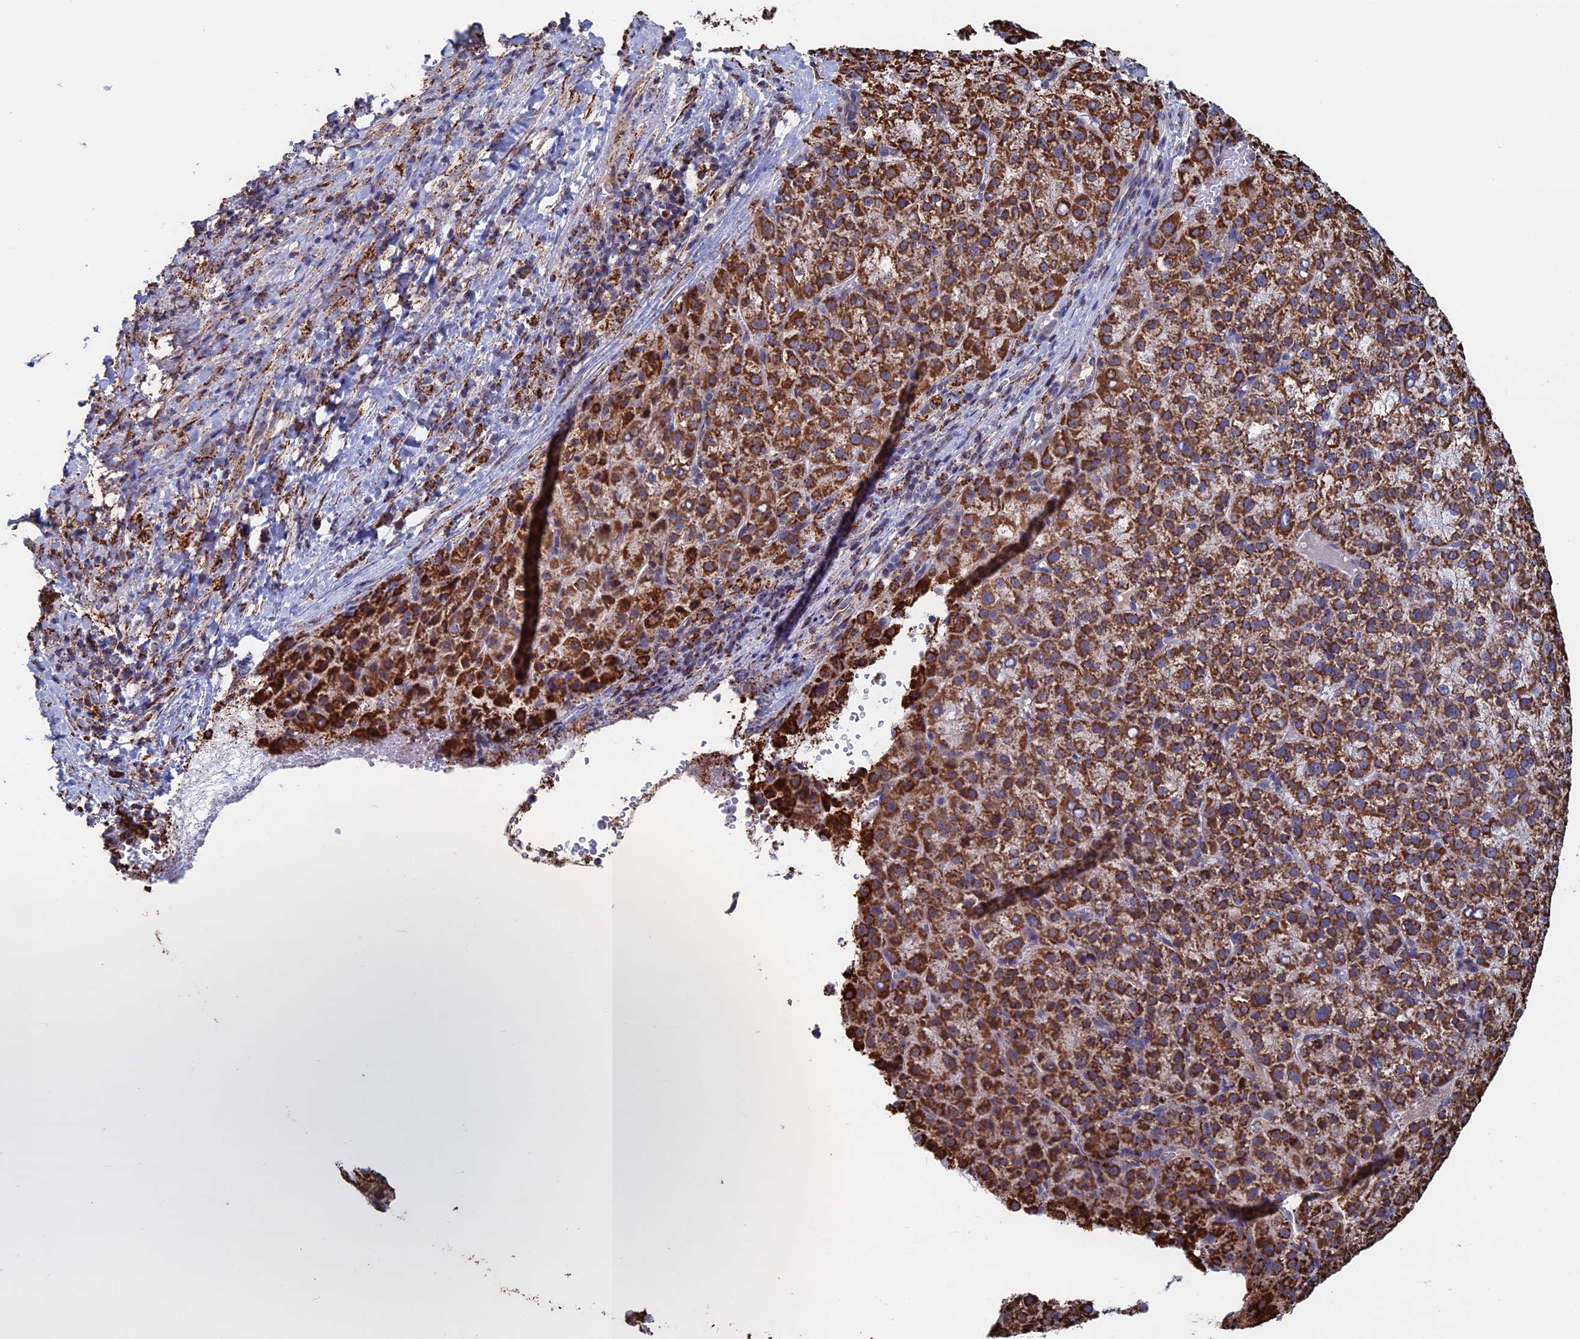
{"staining": {"intensity": "strong", "quantity": ">75%", "location": "cytoplasmic/membranous"}, "tissue": "liver cancer", "cell_type": "Tumor cells", "image_type": "cancer", "snomed": [{"axis": "morphology", "description": "Carcinoma, Hepatocellular, NOS"}, {"axis": "topography", "description": "Liver"}], "caption": "DAB immunohistochemical staining of human liver cancer (hepatocellular carcinoma) shows strong cytoplasmic/membranous protein expression in about >75% of tumor cells. The staining is performed using DAB (3,3'-diaminobenzidine) brown chromogen to label protein expression. The nuclei are counter-stained blue using hematoxylin.", "gene": "SEC24D", "patient": {"sex": "female", "age": 58}}